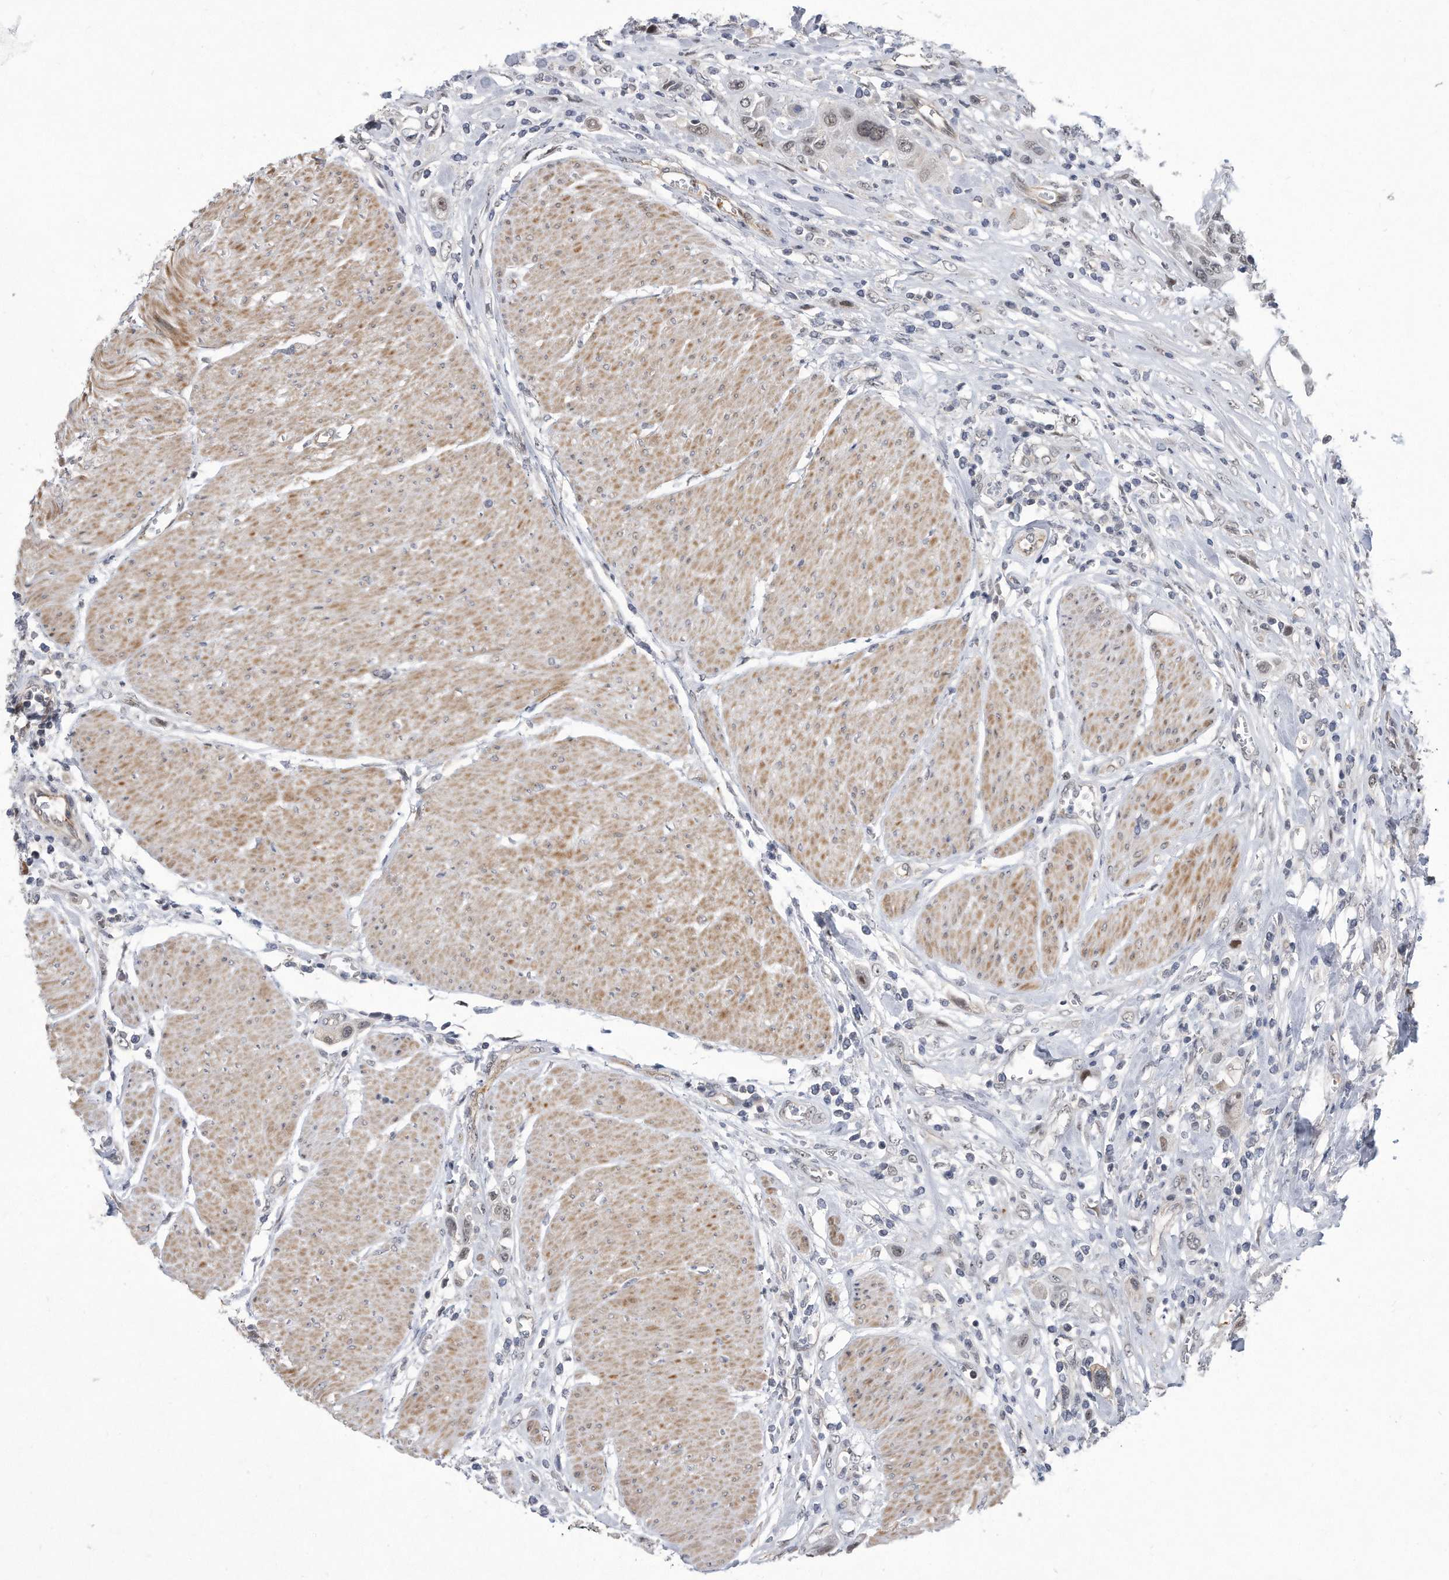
{"staining": {"intensity": "weak", "quantity": "<25%", "location": "nuclear"}, "tissue": "urothelial cancer", "cell_type": "Tumor cells", "image_type": "cancer", "snomed": [{"axis": "morphology", "description": "Urothelial carcinoma, High grade"}, {"axis": "topography", "description": "Urinary bladder"}], "caption": "The histopathology image exhibits no significant expression in tumor cells of urothelial carcinoma (high-grade). (DAB (3,3'-diaminobenzidine) immunohistochemistry visualized using brightfield microscopy, high magnification).", "gene": "PGBD2", "patient": {"sex": "male", "age": 50}}